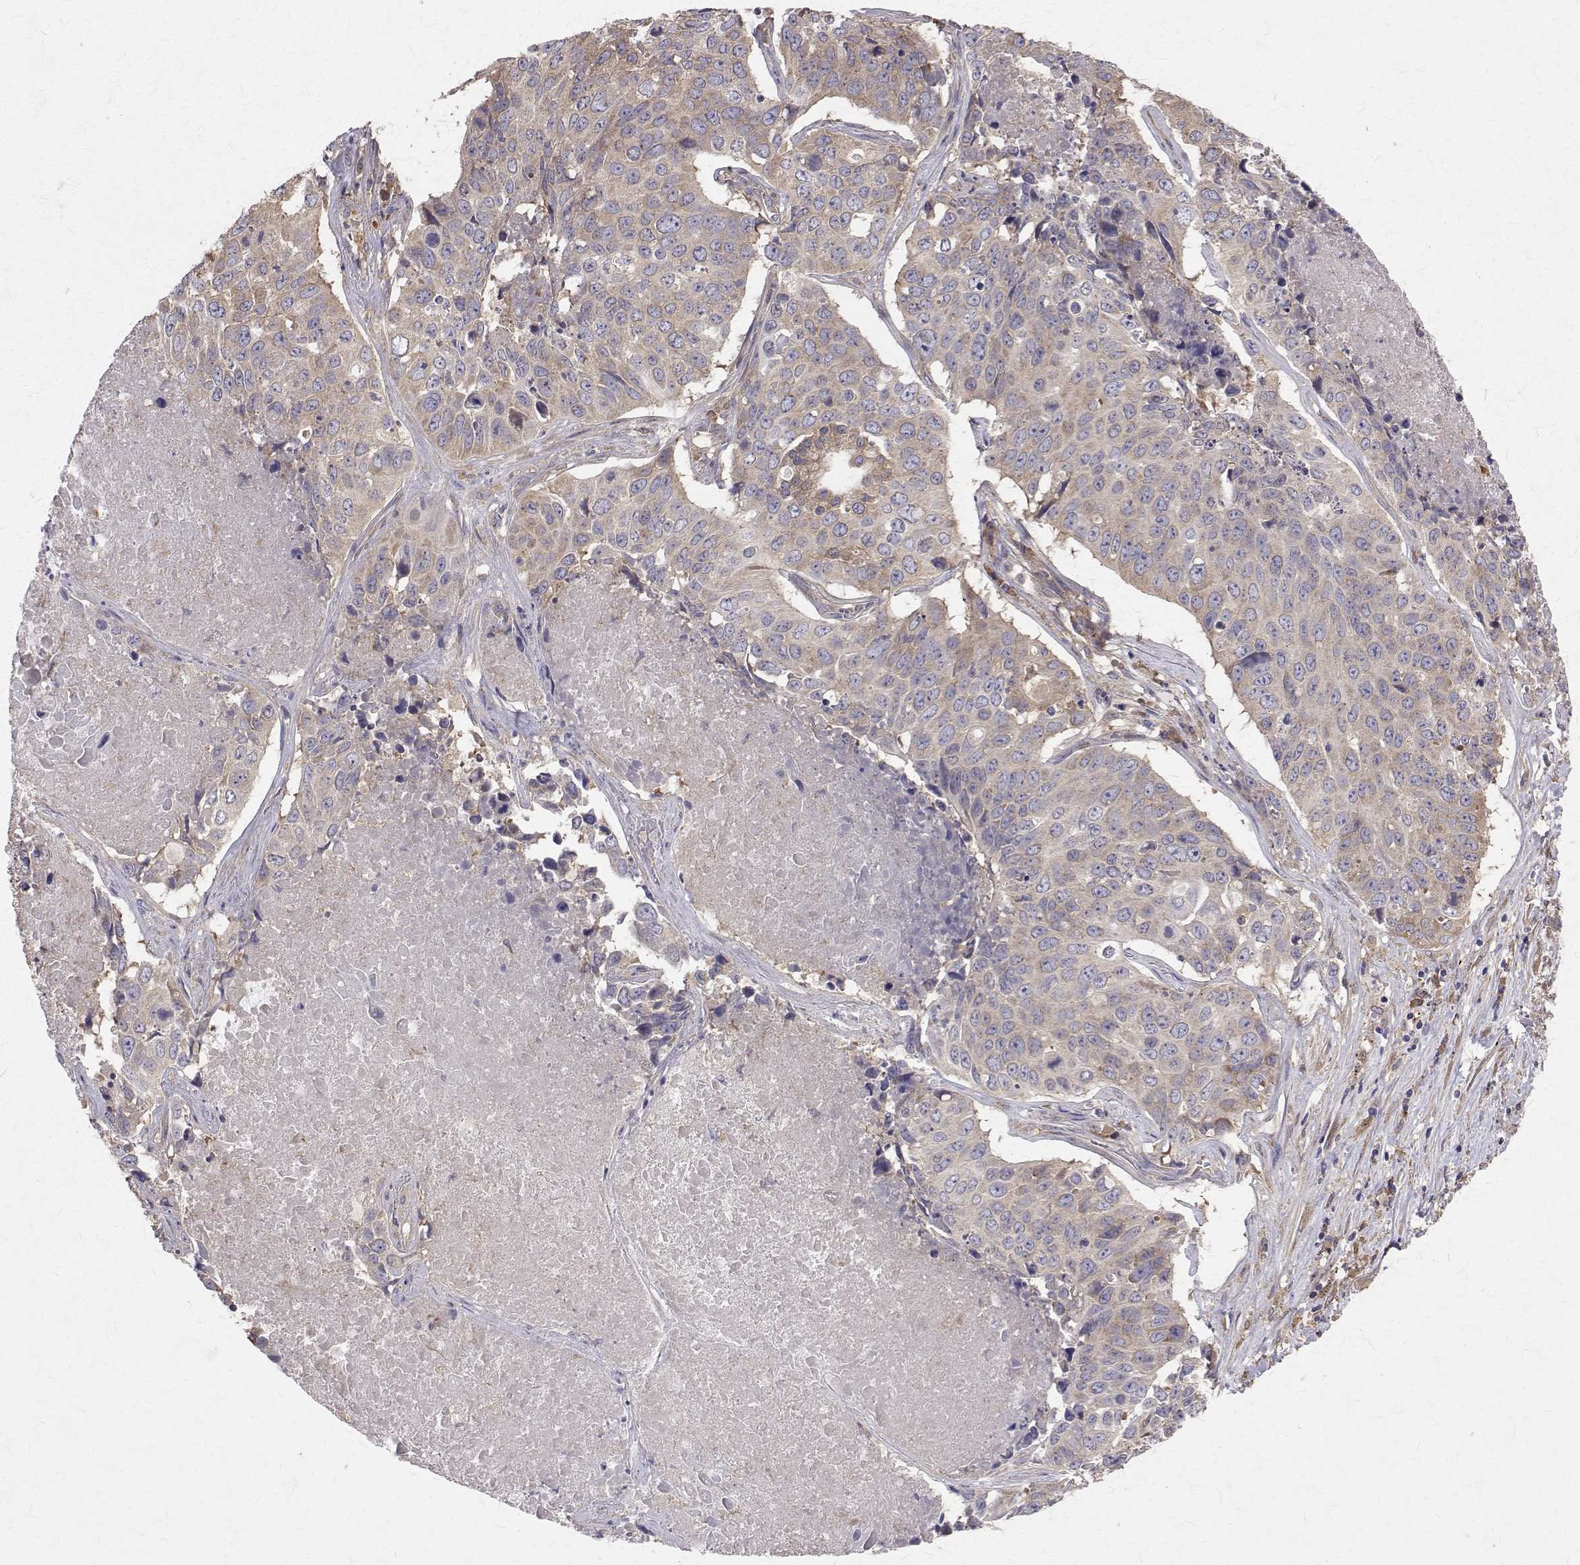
{"staining": {"intensity": "weak", "quantity": "25%-75%", "location": "cytoplasmic/membranous"}, "tissue": "lung cancer", "cell_type": "Tumor cells", "image_type": "cancer", "snomed": [{"axis": "morphology", "description": "Normal tissue, NOS"}, {"axis": "morphology", "description": "Squamous cell carcinoma, NOS"}, {"axis": "topography", "description": "Bronchus"}, {"axis": "topography", "description": "Lung"}], "caption": "Tumor cells display low levels of weak cytoplasmic/membranous expression in approximately 25%-75% of cells in squamous cell carcinoma (lung).", "gene": "FARSB", "patient": {"sex": "male", "age": 64}}